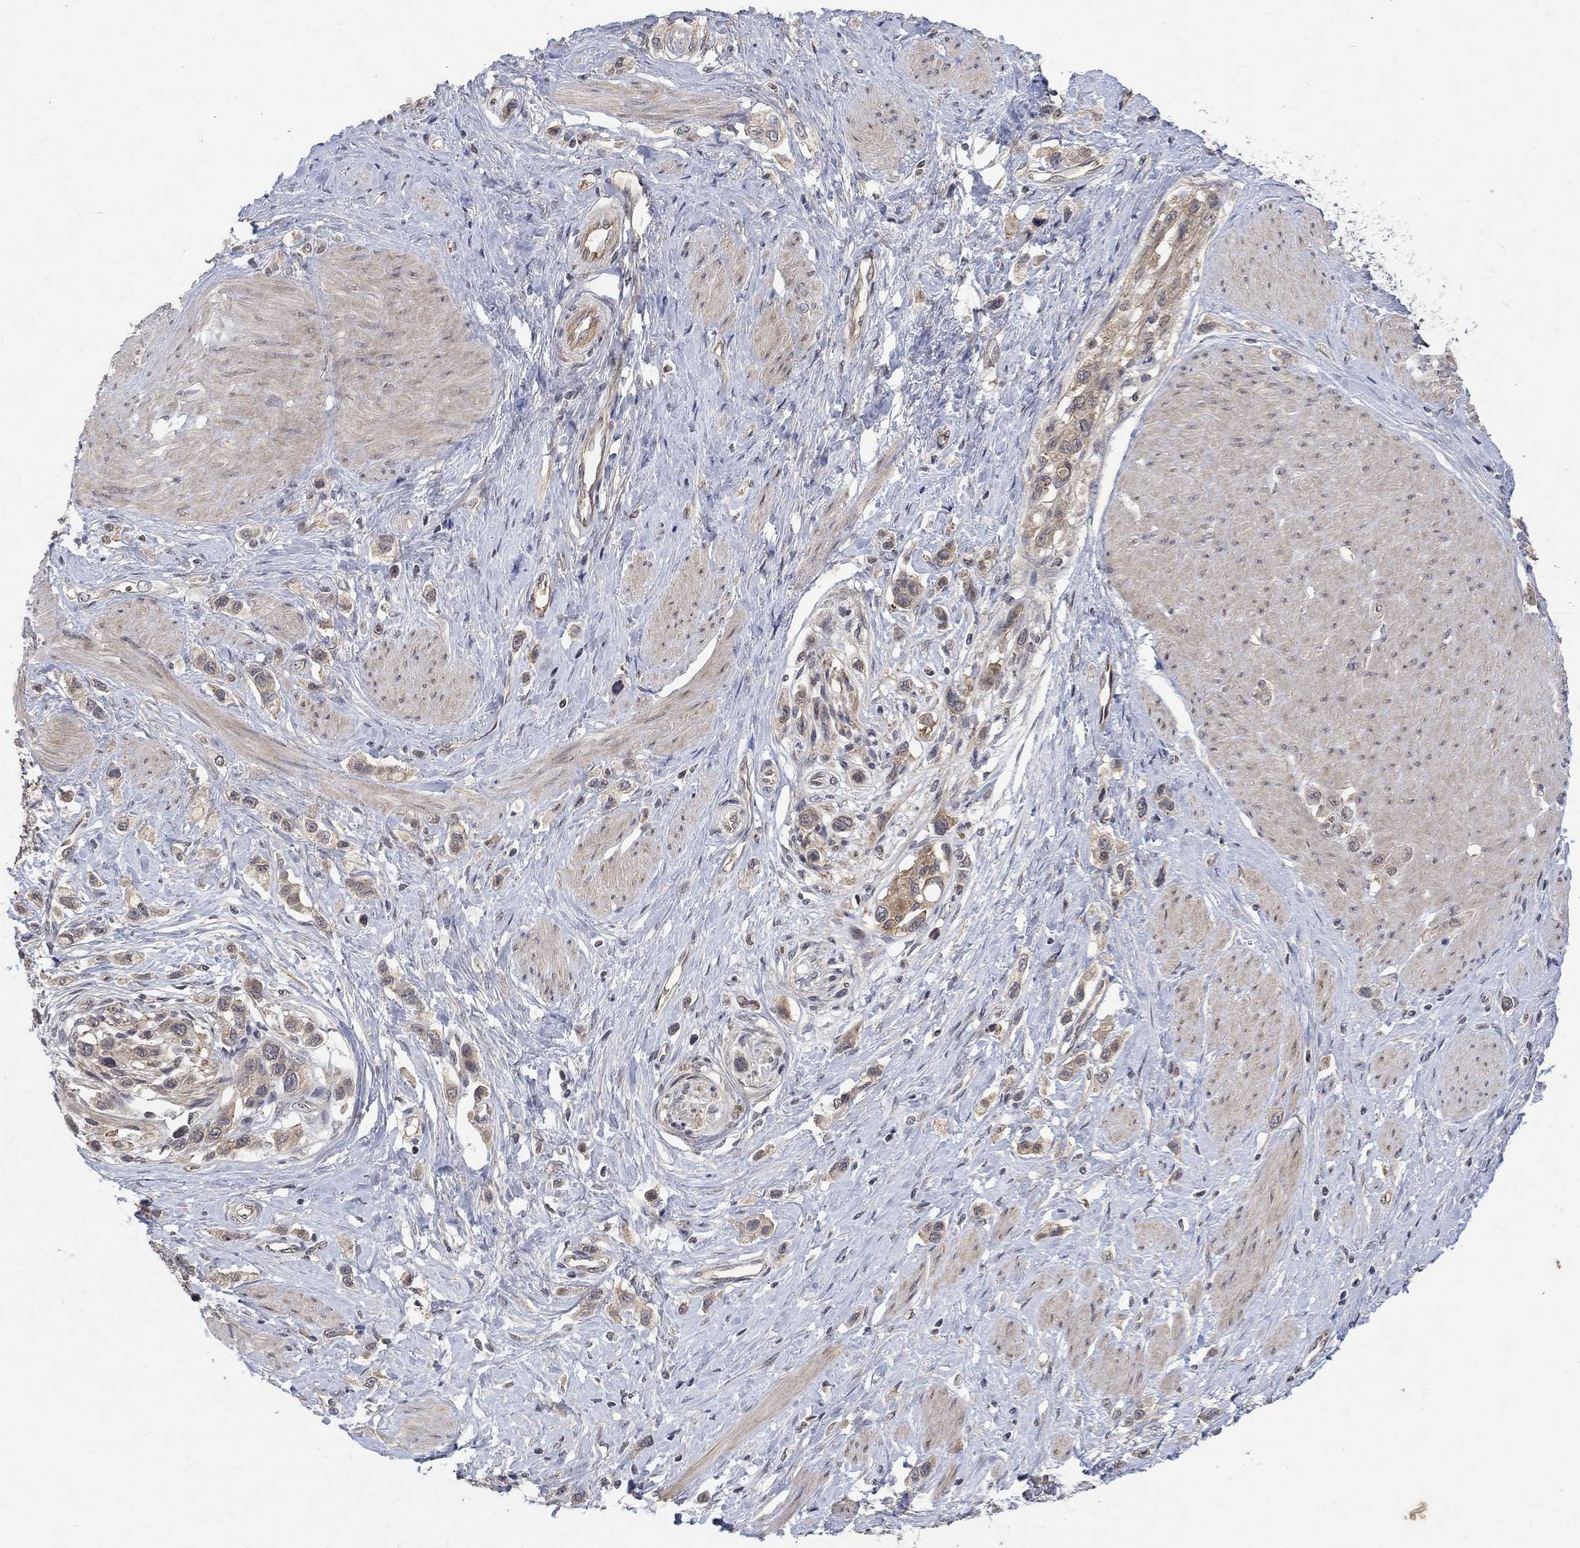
{"staining": {"intensity": "weak", "quantity": "25%-75%", "location": "cytoplasmic/membranous"}, "tissue": "stomach cancer", "cell_type": "Tumor cells", "image_type": "cancer", "snomed": [{"axis": "morphology", "description": "Normal tissue, NOS"}, {"axis": "morphology", "description": "Adenocarcinoma, NOS"}, {"axis": "morphology", "description": "Adenocarcinoma, High grade"}, {"axis": "topography", "description": "Stomach, upper"}, {"axis": "topography", "description": "Stomach"}], "caption": "The photomicrograph reveals staining of stomach cancer, revealing weak cytoplasmic/membranous protein expression (brown color) within tumor cells. (DAB IHC with brightfield microscopy, high magnification).", "gene": "GRIN2D", "patient": {"sex": "female", "age": 65}}